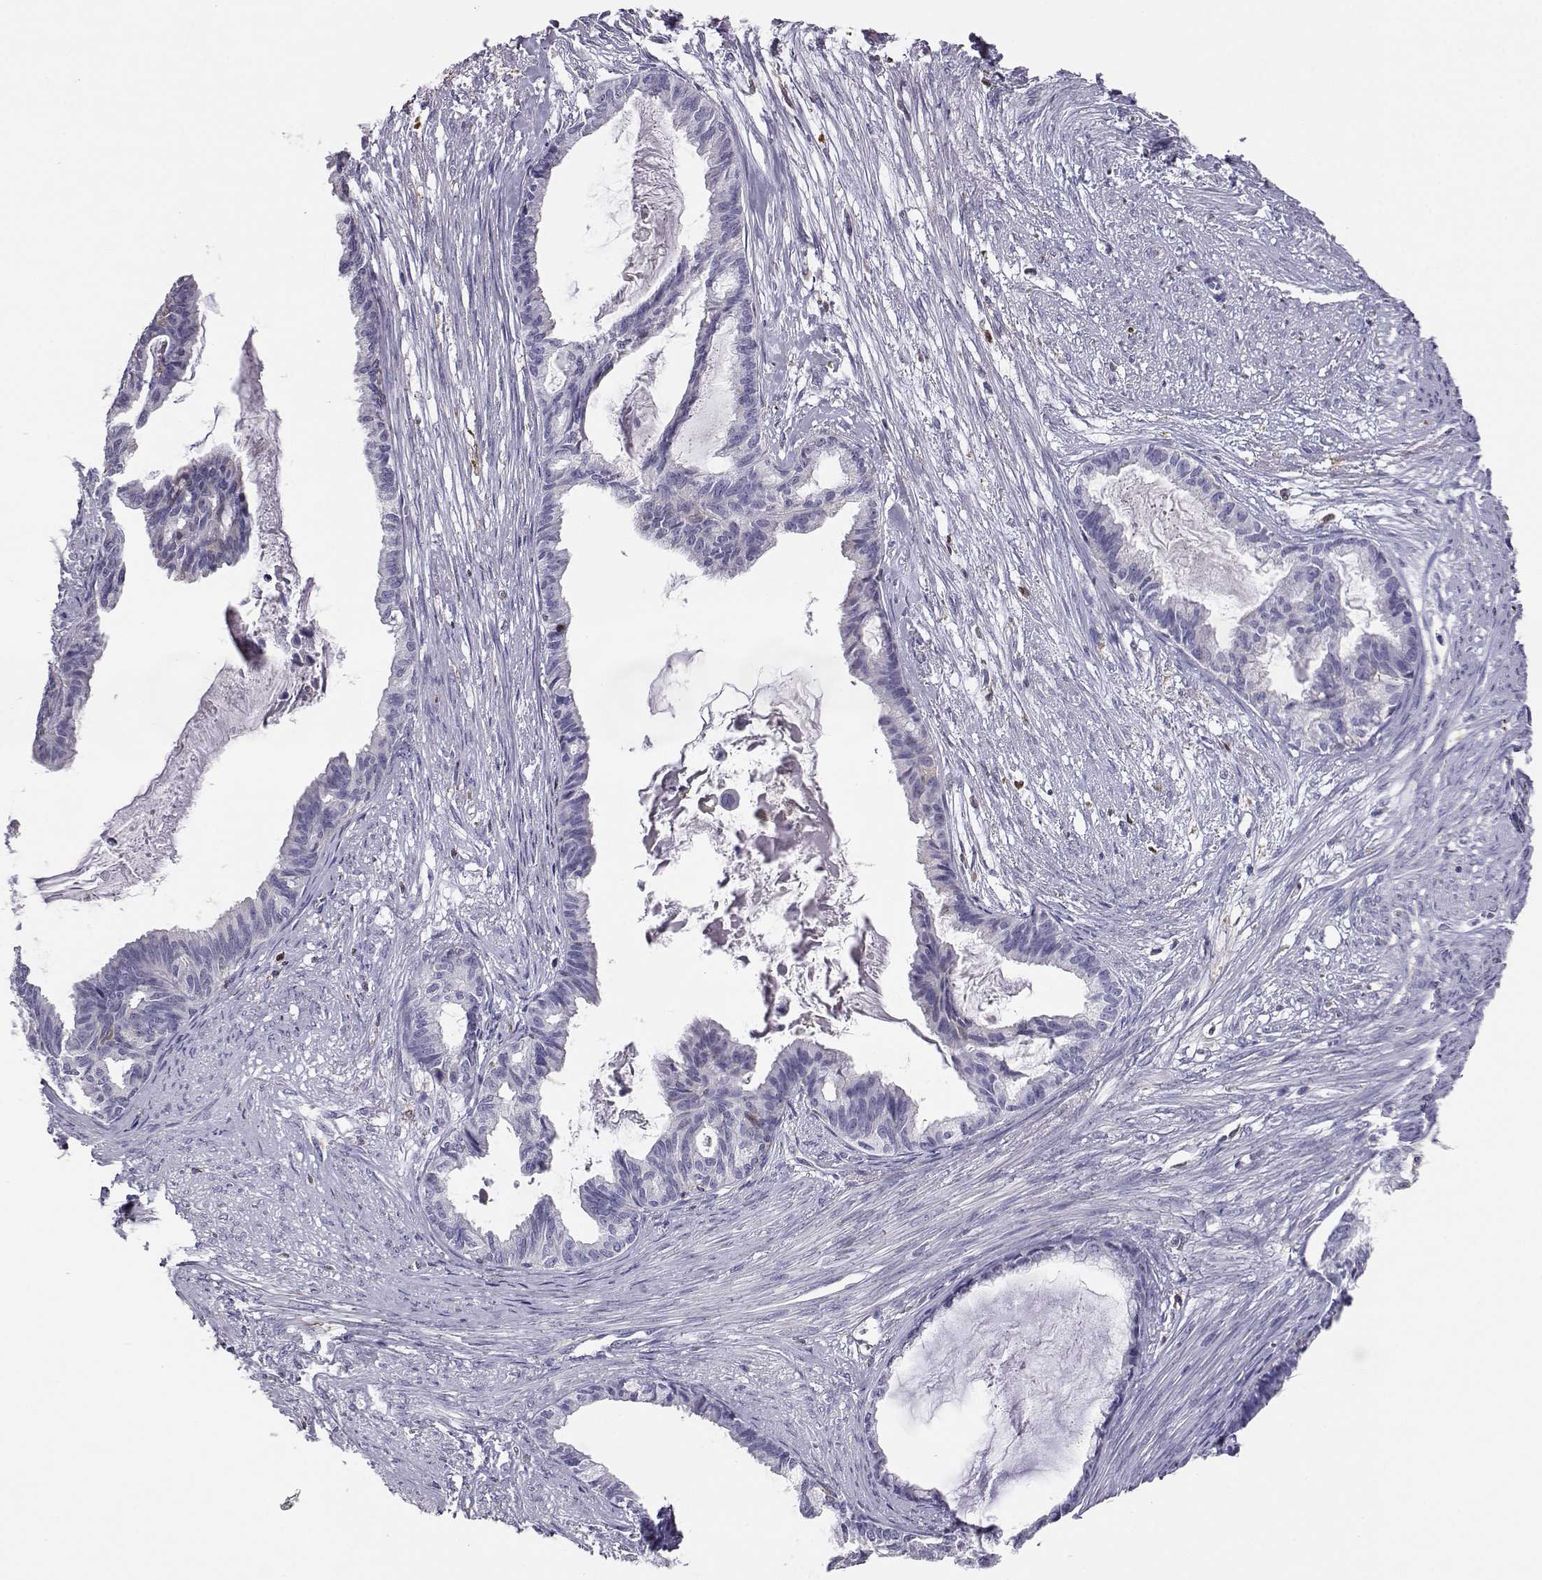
{"staining": {"intensity": "negative", "quantity": "none", "location": "none"}, "tissue": "endometrial cancer", "cell_type": "Tumor cells", "image_type": "cancer", "snomed": [{"axis": "morphology", "description": "Adenocarcinoma, NOS"}, {"axis": "topography", "description": "Endometrium"}], "caption": "Histopathology image shows no protein positivity in tumor cells of adenocarcinoma (endometrial) tissue. (DAB immunohistochemistry with hematoxylin counter stain).", "gene": "AKR1B1", "patient": {"sex": "female", "age": 86}}